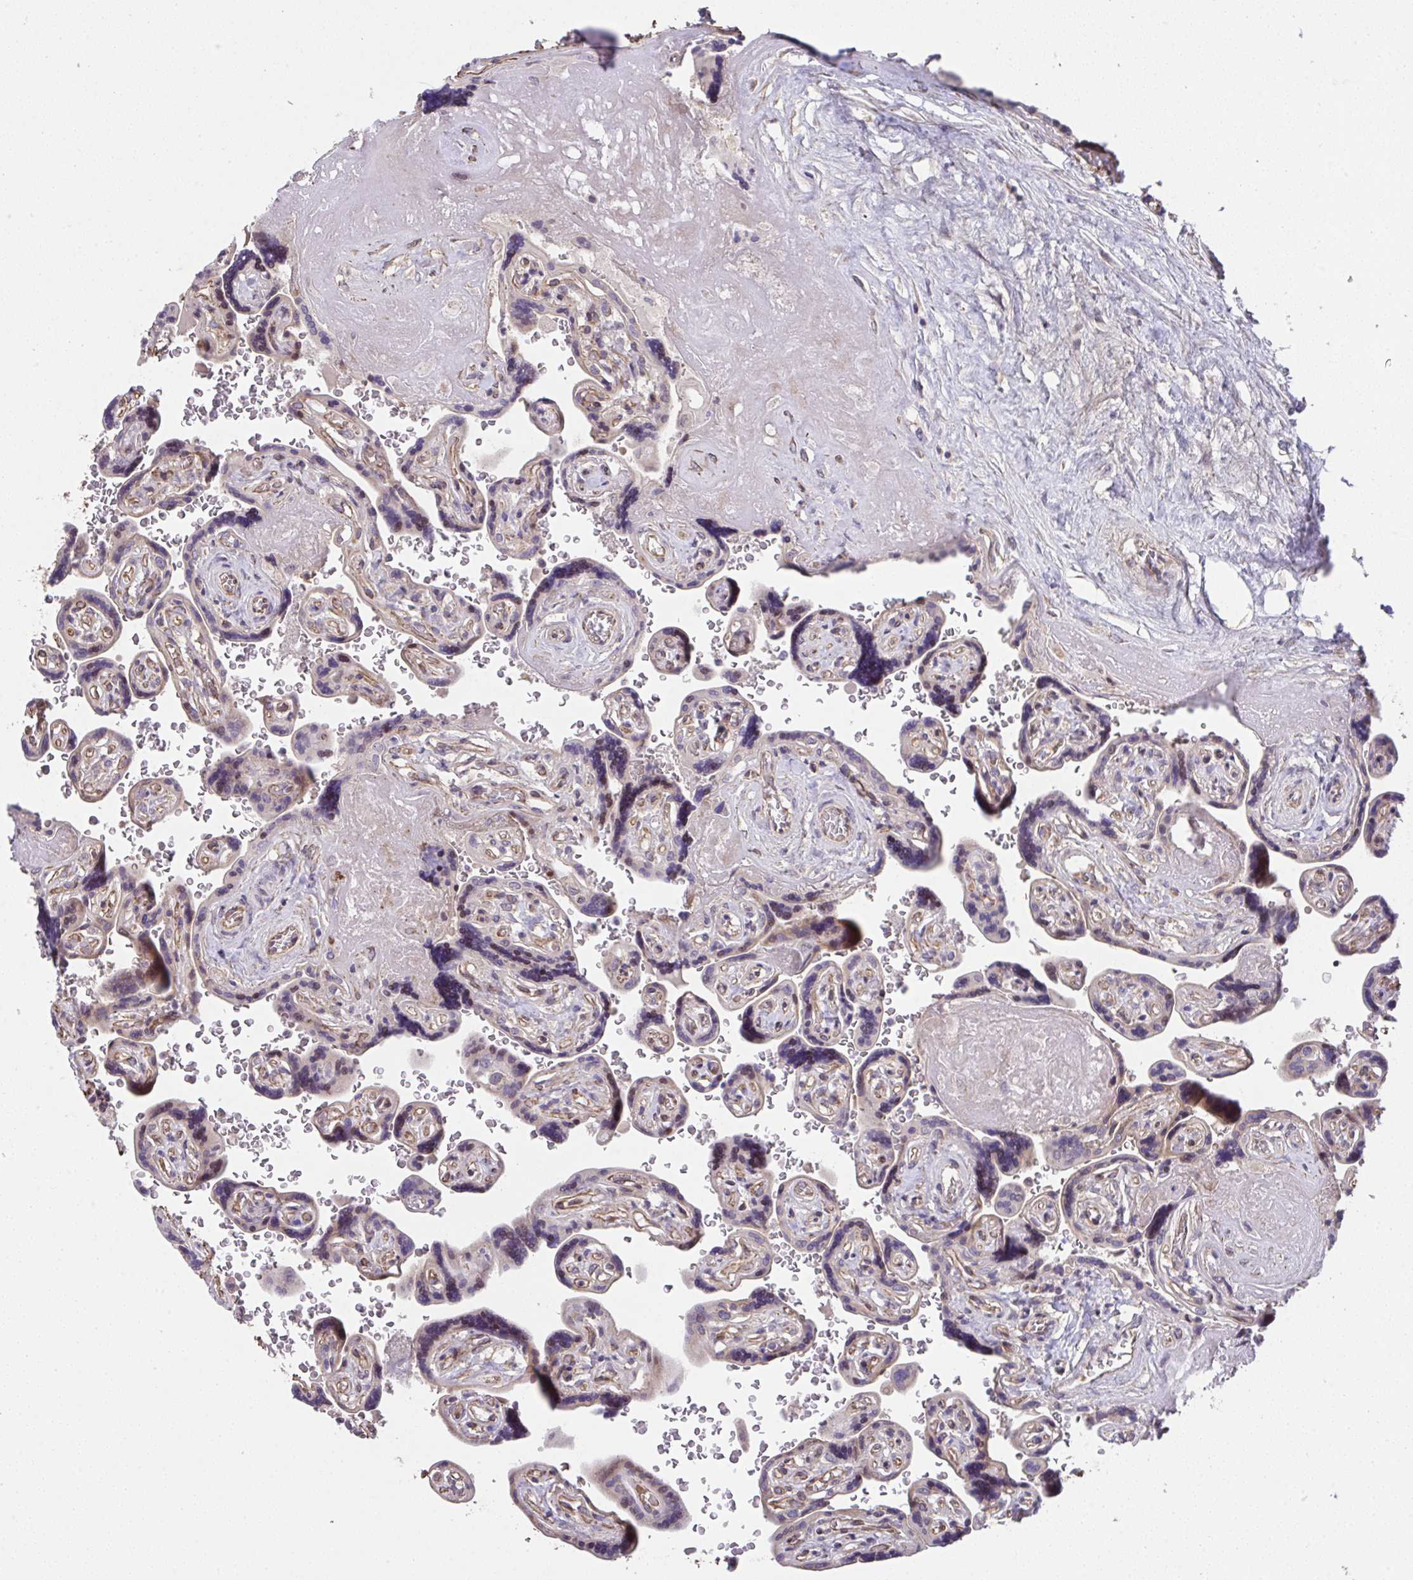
{"staining": {"intensity": "weak", "quantity": ">75%", "location": "cytoplasmic/membranous"}, "tissue": "placenta", "cell_type": "Decidual cells", "image_type": "normal", "snomed": [{"axis": "morphology", "description": "Normal tissue, NOS"}, {"axis": "topography", "description": "Placenta"}], "caption": "Approximately >75% of decidual cells in normal placenta display weak cytoplasmic/membranous protein expression as visualized by brown immunohistochemical staining.", "gene": "RUNDC3B", "patient": {"sex": "female", "age": 32}}